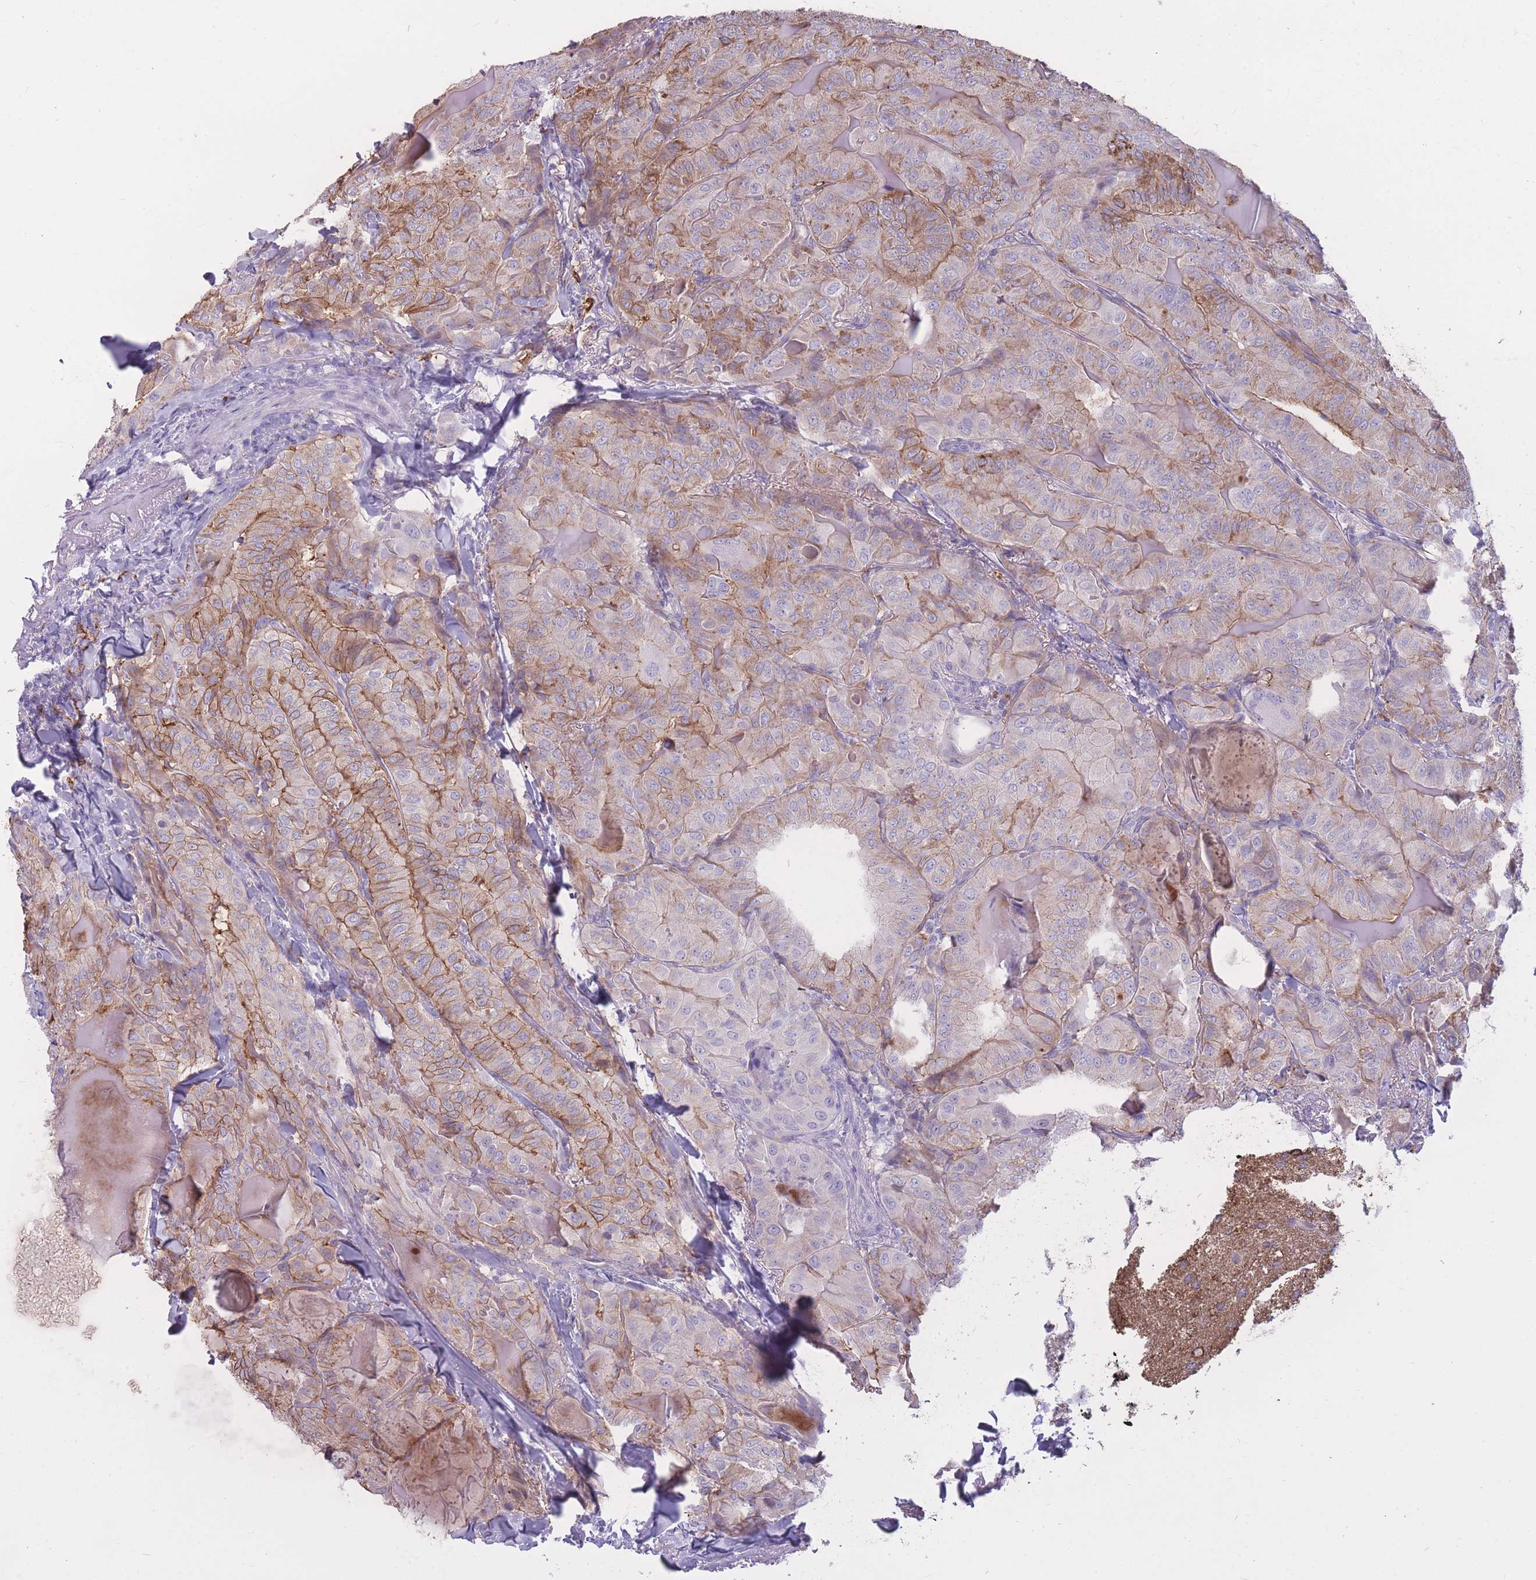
{"staining": {"intensity": "moderate", "quantity": "25%-75%", "location": "cytoplasmic/membranous"}, "tissue": "thyroid cancer", "cell_type": "Tumor cells", "image_type": "cancer", "snomed": [{"axis": "morphology", "description": "Papillary adenocarcinoma, NOS"}, {"axis": "topography", "description": "Thyroid gland"}], "caption": "Approximately 25%-75% of tumor cells in thyroid papillary adenocarcinoma exhibit moderate cytoplasmic/membranous protein expression as visualized by brown immunohistochemical staining.", "gene": "GNA11", "patient": {"sex": "female", "age": 68}}